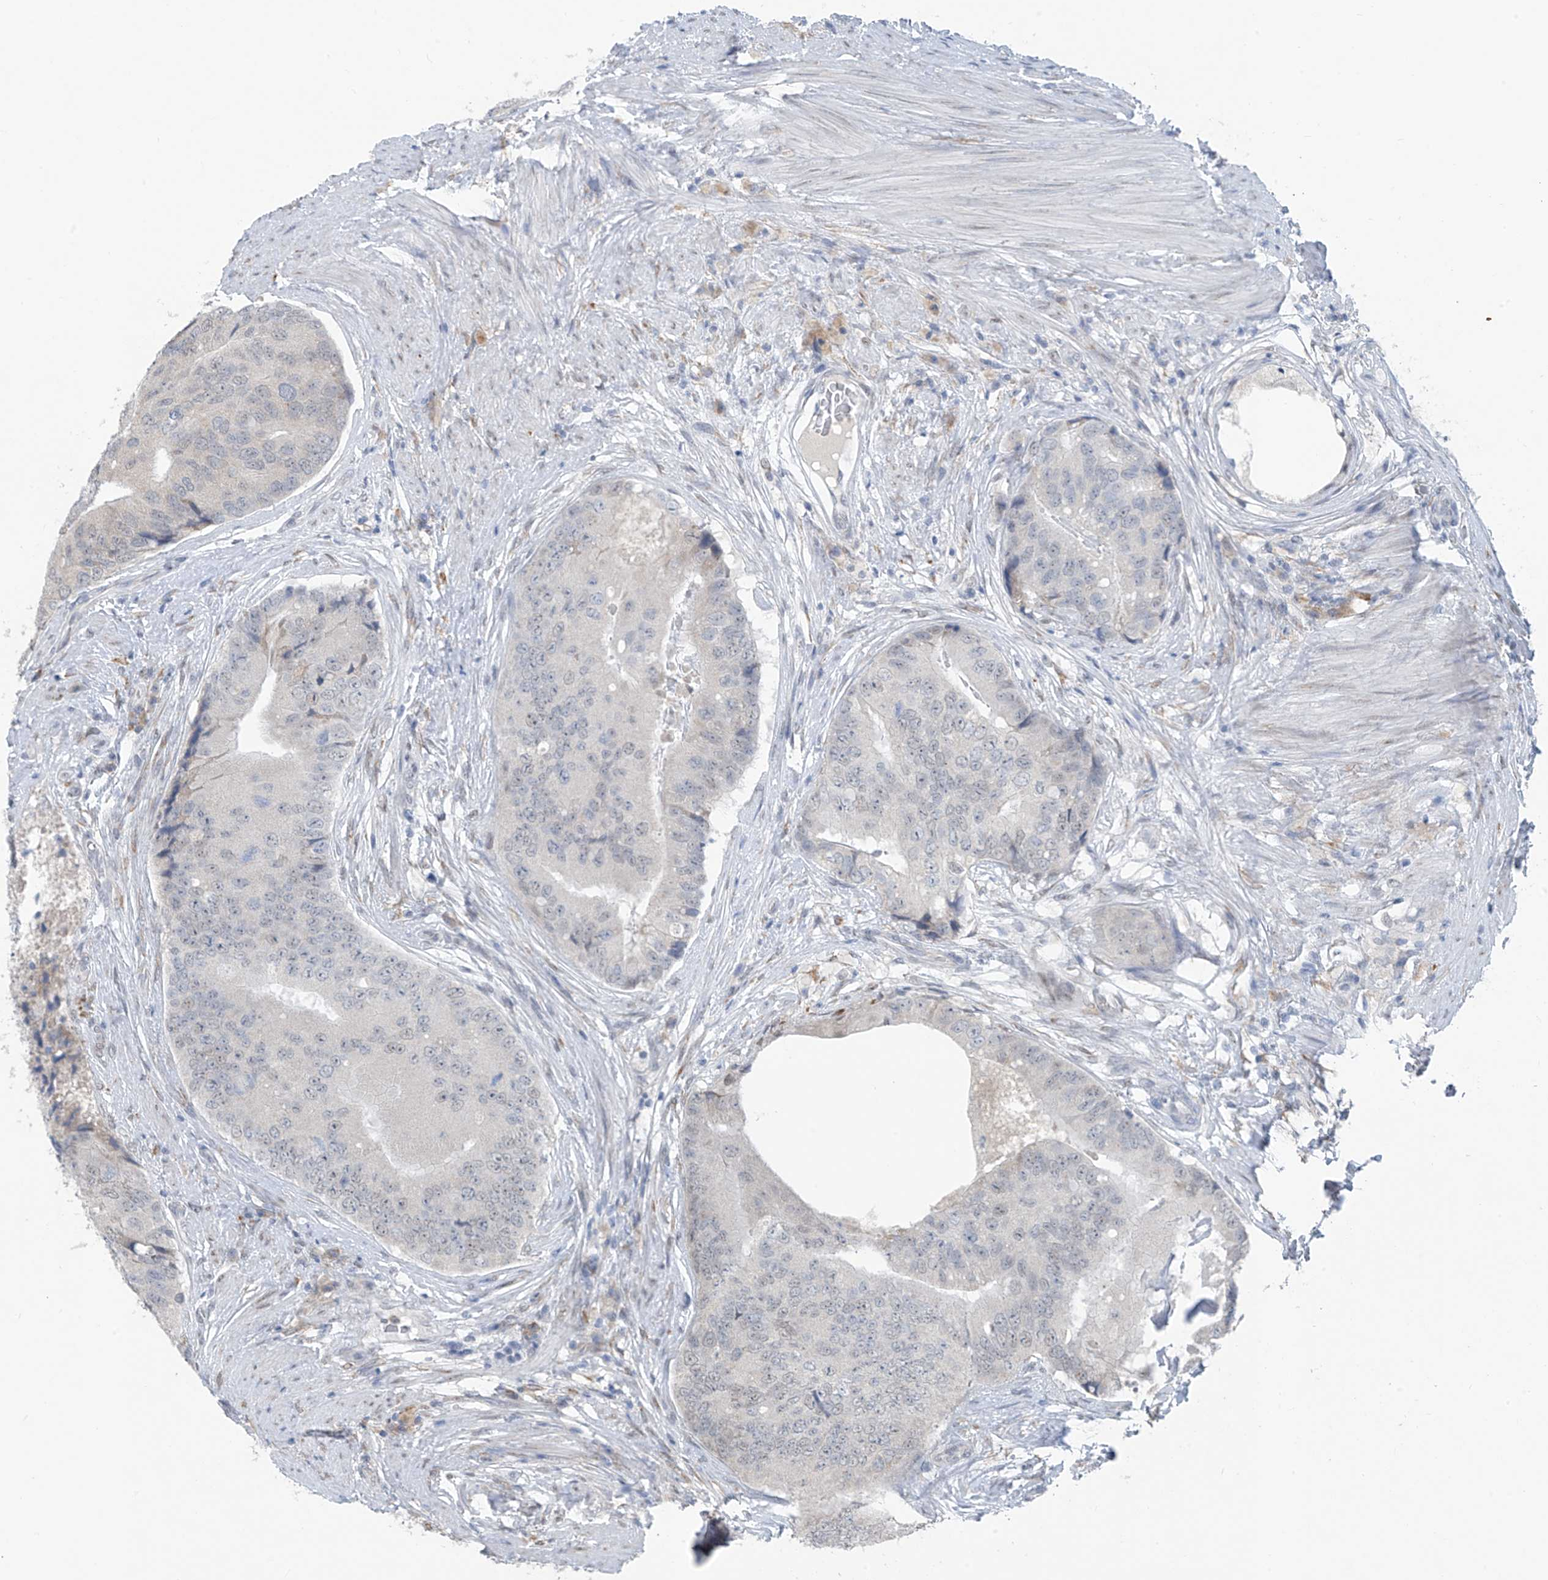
{"staining": {"intensity": "negative", "quantity": "none", "location": "none"}, "tissue": "prostate cancer", "cell_type": "Tumor cells", "image_type": "cancer", "snomed": [{"axis": "morphology", "description": "Adenocarcinoma, High grade"}, {"axis": "topography", "description": "Prostate"}], "caption": "This is a micrograph of IHC staining of prostate cancer (adenocarcinoma (high-grade)), which shows no positivity in tumor cells.", "gene": "CYP4V2", "patient": {"sex": "male", "age": 70}}